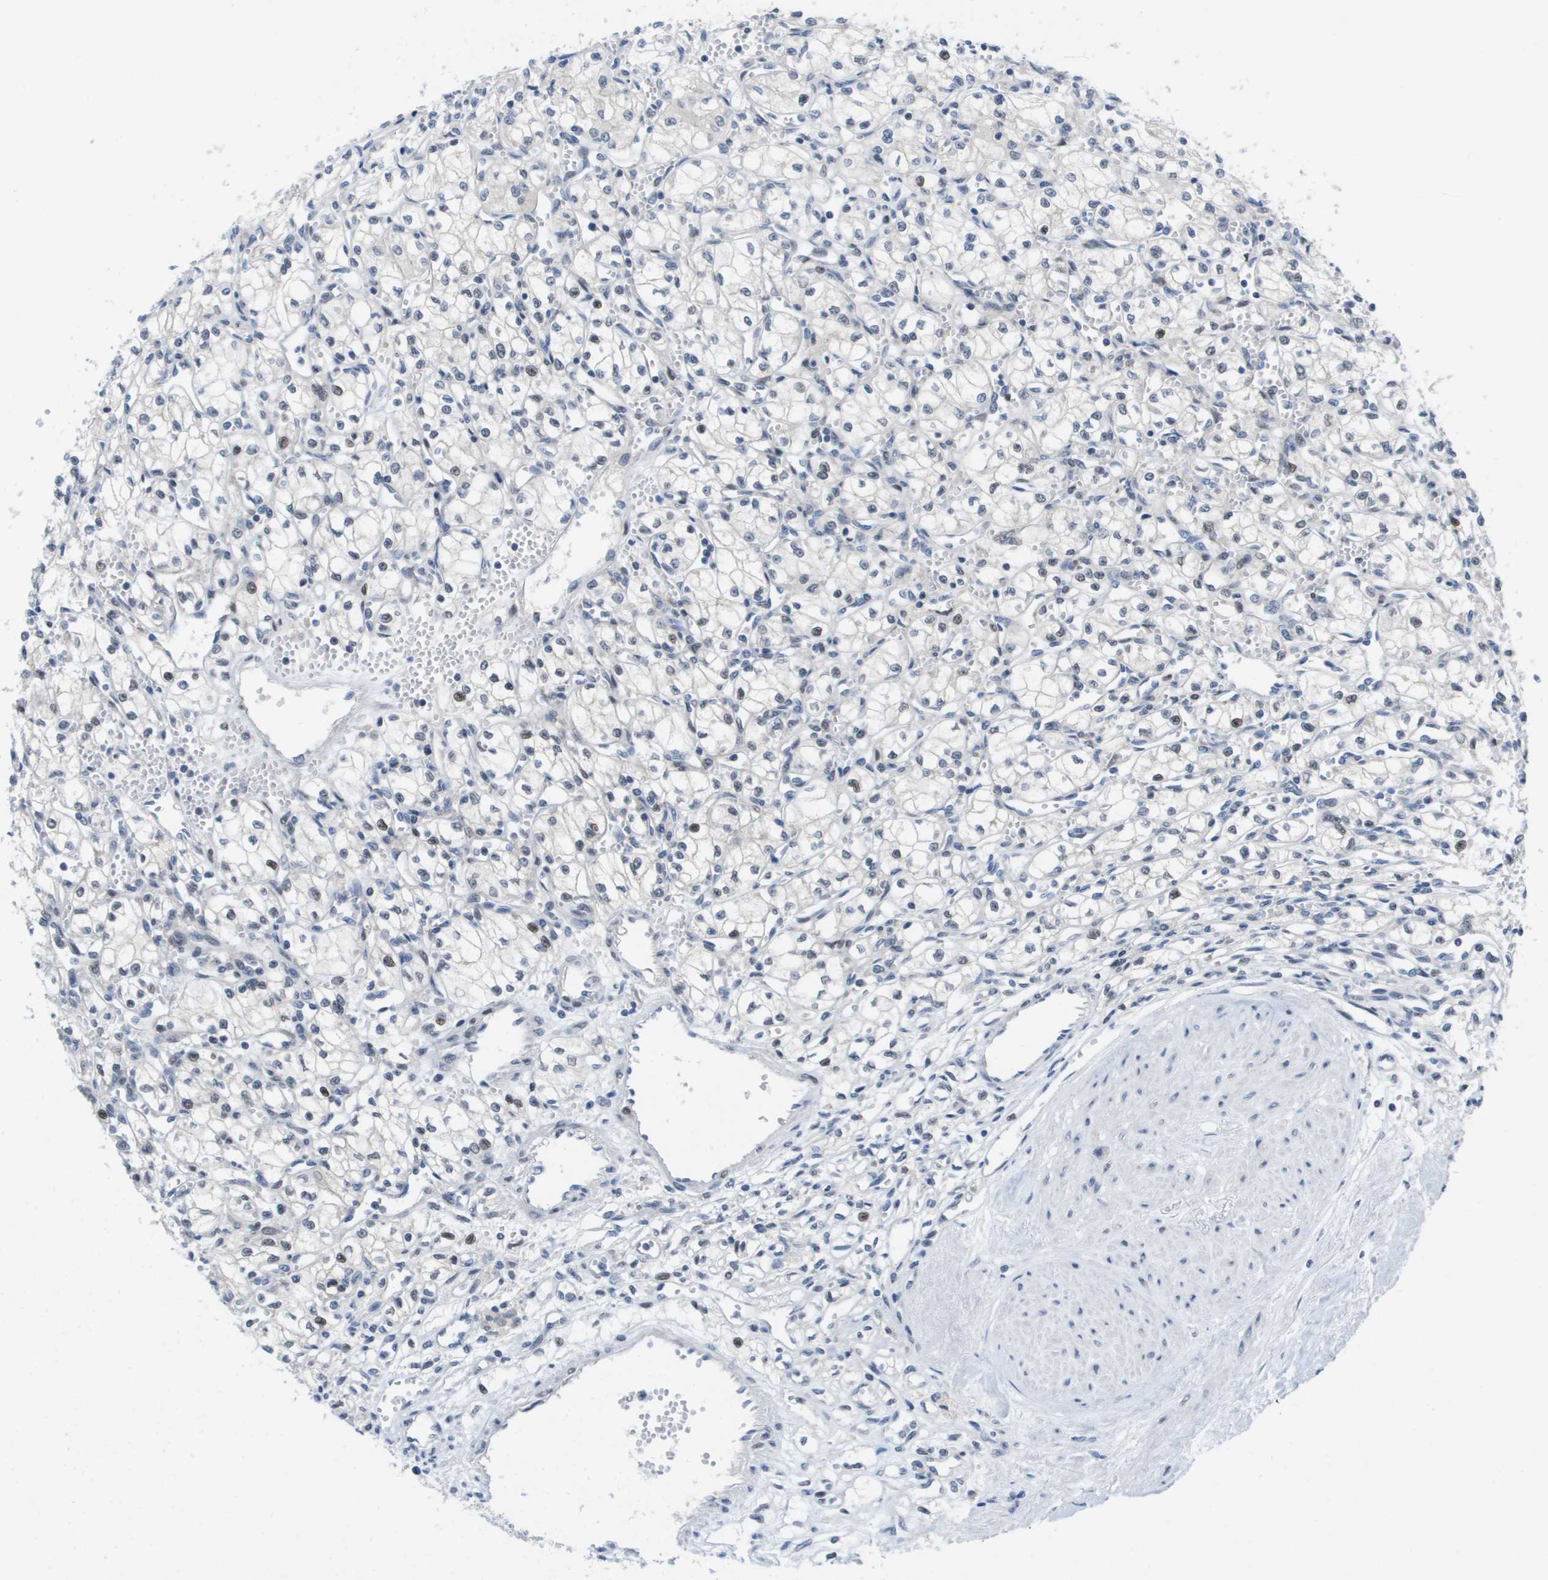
{"staining": {"intensity": "moderate", "quantity": "<25%", "location": "nuclear"}, "tissue": "renal cancer", "cell_type": "Tumor cells", "image_type": "cancer", "snomed": [{"axis": "morphology", "description": "Normal tissue, NOS"}, {"axis": "morphology", "description": "Adenocarcinoma, NOS"}, {"axis": "topography", "description": "Kidney"}], "caption": "A low amount of moderate nuclear expression is identified in approximately <25% of tumor cells in renal cancer tissue.", "gene": "FKBP4", "patient": {"sex": "male", "age": 59}}